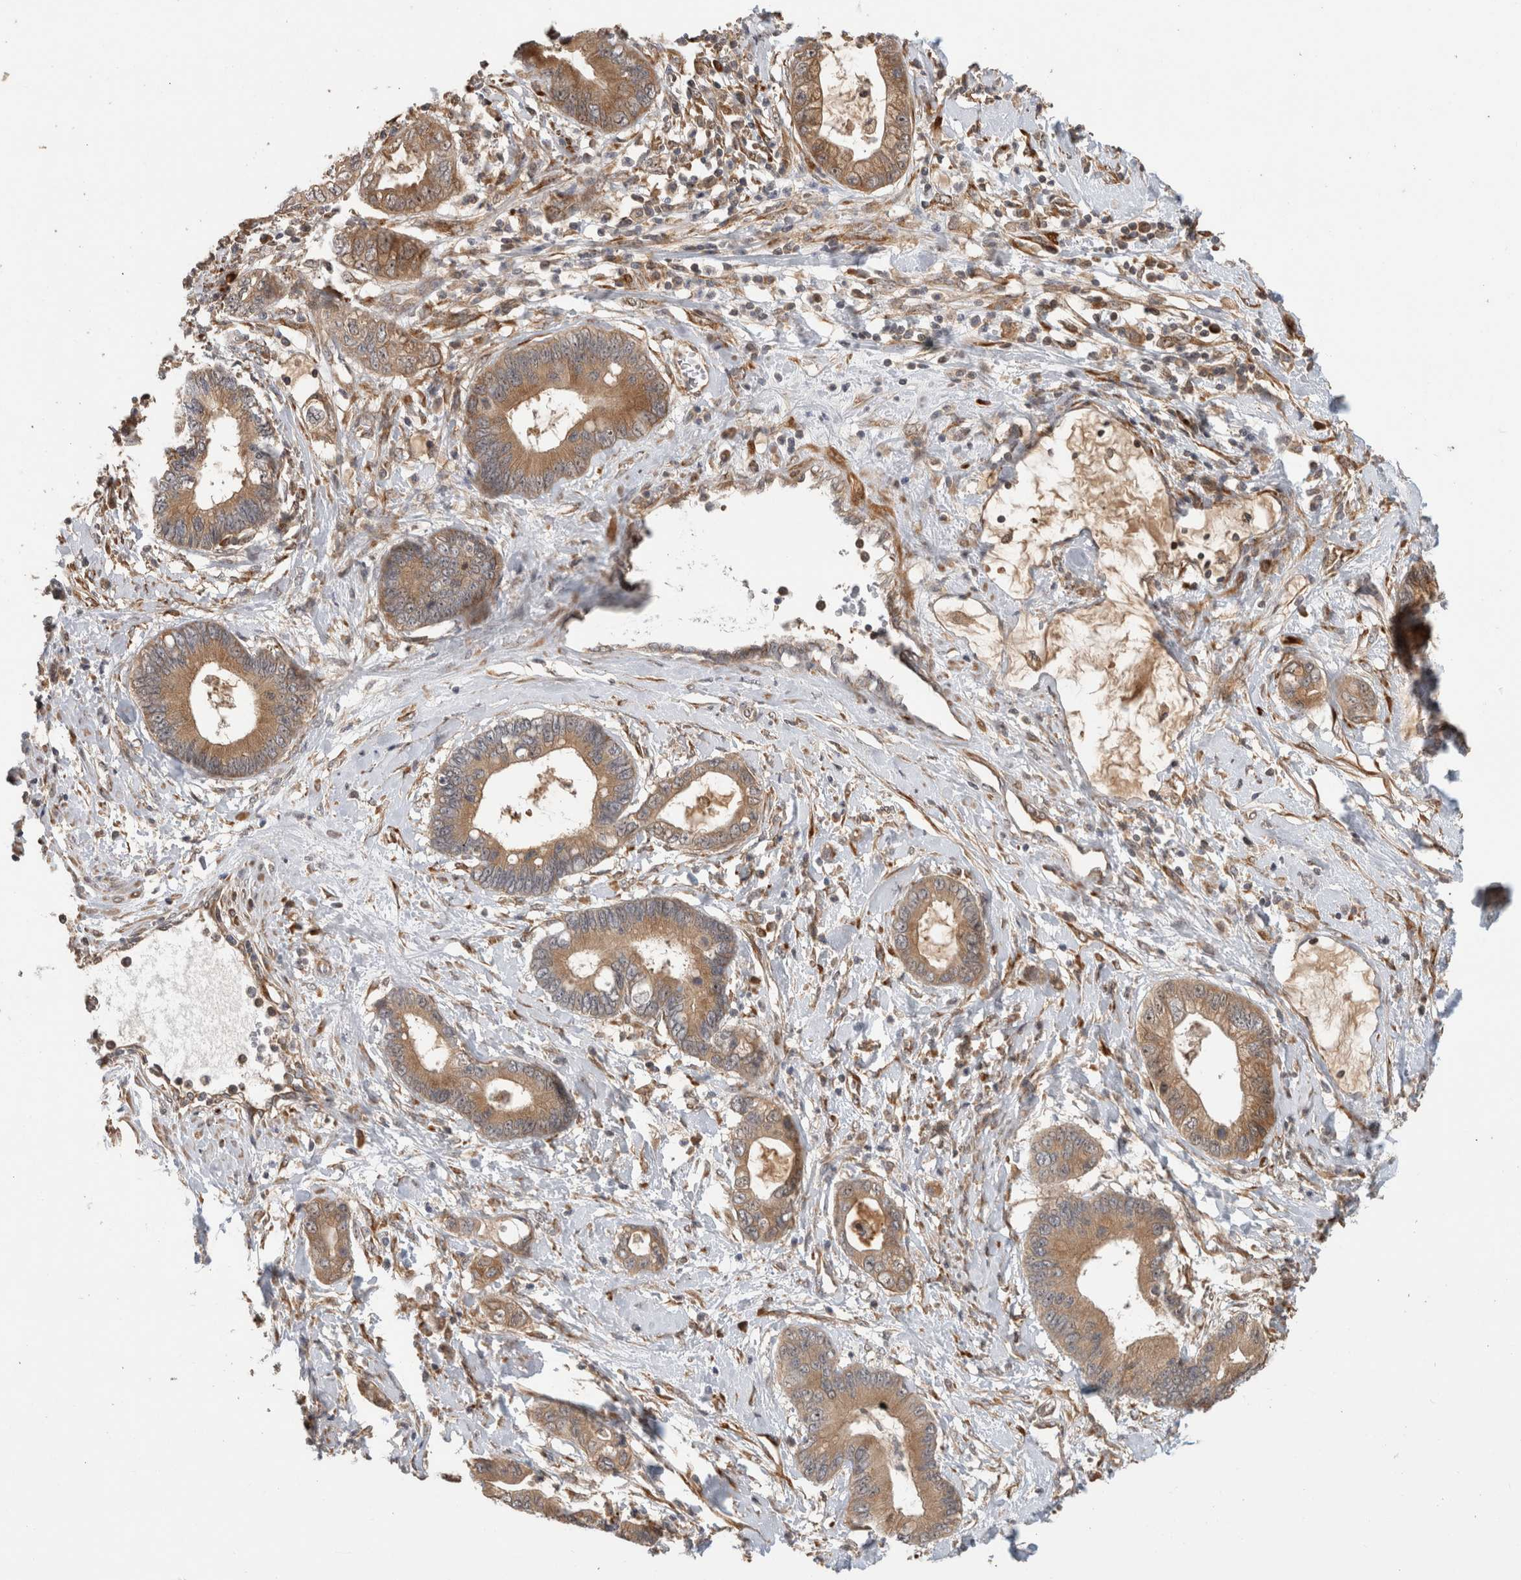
{"staining": {"intensity": "moderate", "quantity": ">75%", "location": "cytoplasmic/membranous"}, "tissue": "cervical cancer", "cell_type": "Tumor cells", "image_type": "cancer", "snomed": [{"axis": "morphology", "description": "Adenocarcinoma, NOS"}, {"axis": "topography", "description": "Cervix"}], "caption": "Human adenocarcinoma (cervical) stained with a brown dye demonstrates moderate cytoplasmic/membranous positive expression in about >75% of tumor cells.", "gene": "PCDHB15", "patient": {"sex": "female", "age": 44}}